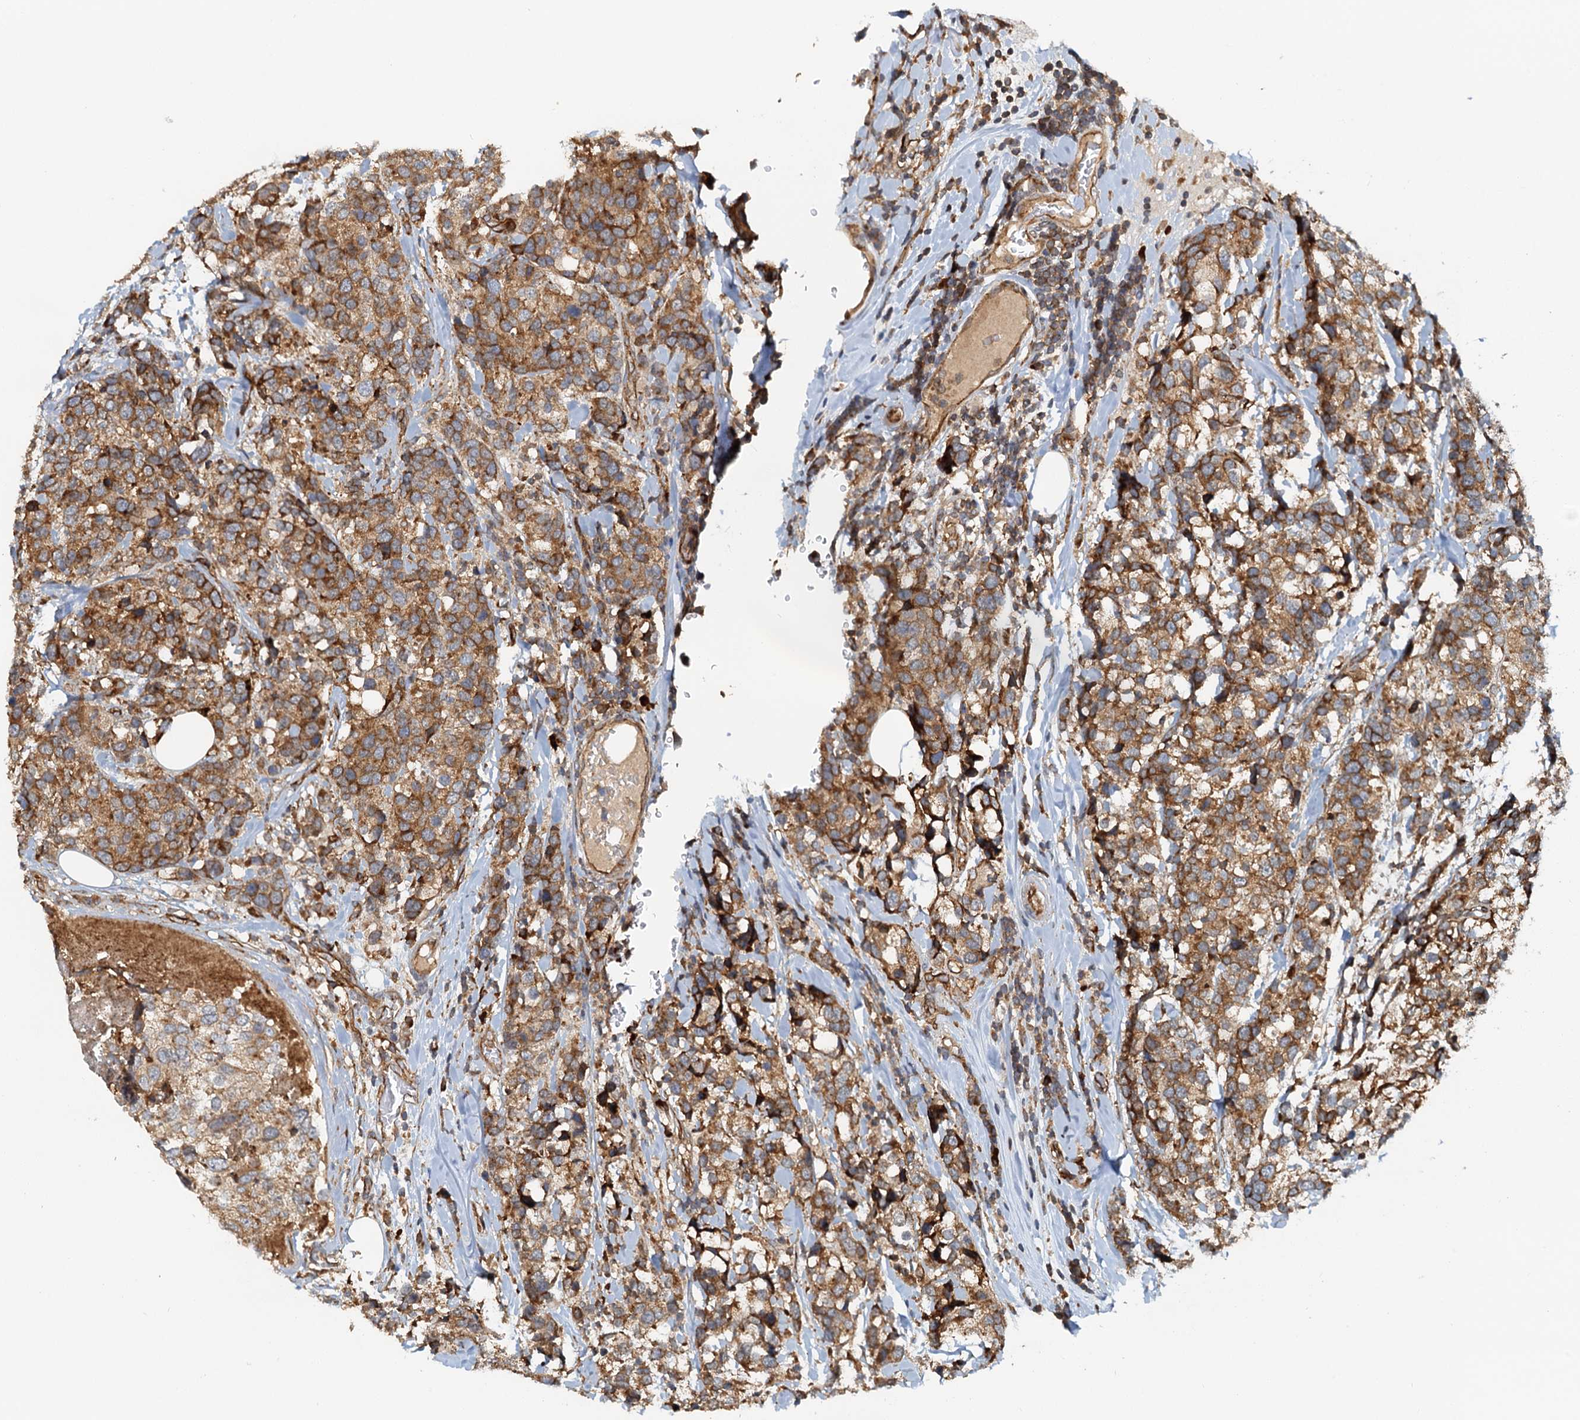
{"staining": {"intensity": "moderate", "quantity": ">75%", "location": "cytoplasmic/membranous"}, "tissue": "breast cancer", "cell_type": "Tumor cells", "image_type": "cancer", "snomed": [{"axis": "morphology", "description": "Lobular carcinoma"}, {"axis": "topography", "description": "Breast"}], "caption": "Protein staining of breast cancer tissue demonstrates moderate cytoplasmic/membranous staining in about >75% of tumor cells.", "gene": "NIPAL3", "patient": {"sex": "female", "age": 59}}